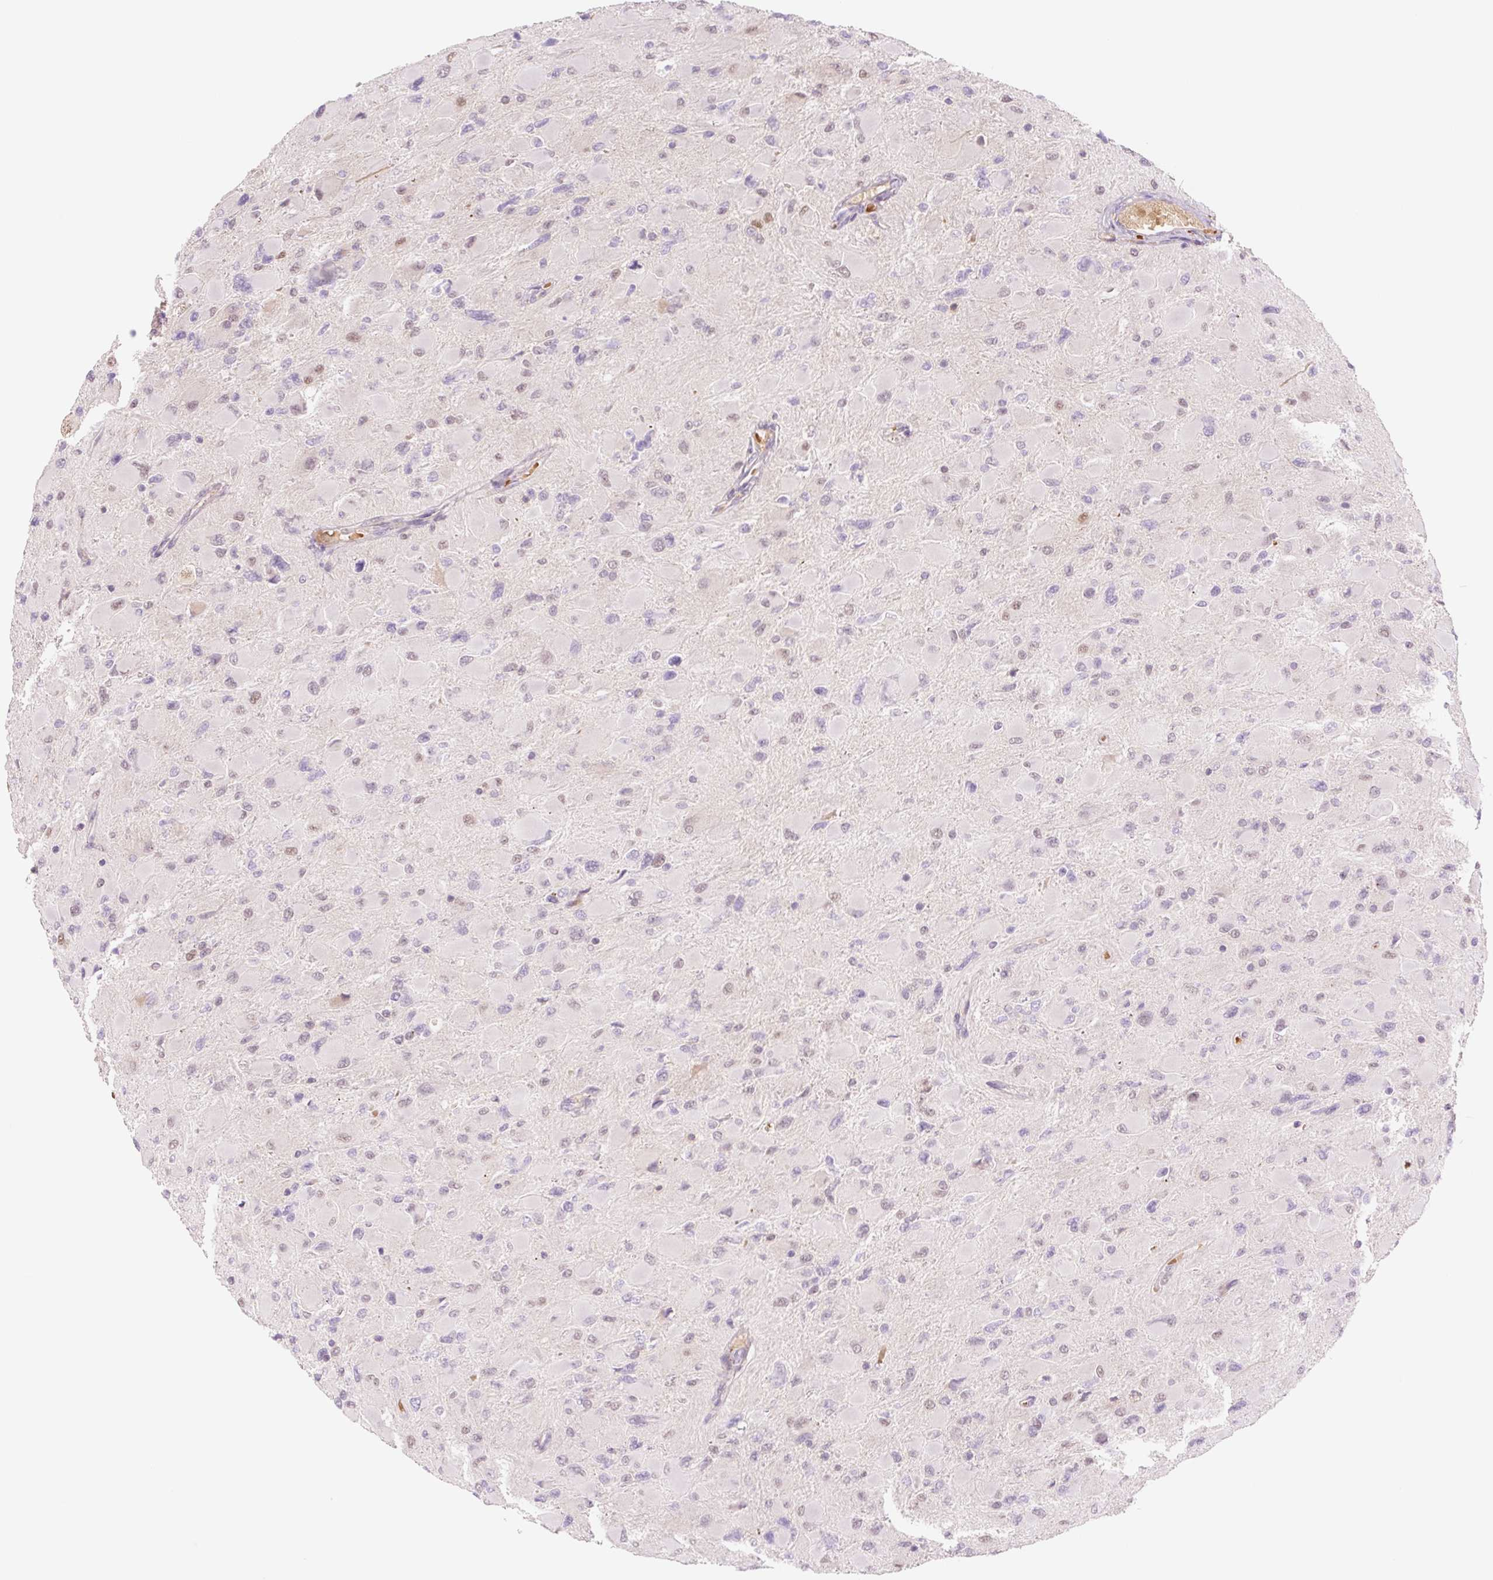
{"staining": {"intensity": "negative", "quantity": "none", "location": "none"}, "tissue": "glioma", "cell_type": "Tumor cells", "image_type": "cancer", "snomed": [{"axis": "morphology", "description": "Glioma, malignant, High grade"}, {"axis": "topography", "description": "Cerebral cortex"}], "caption": "High-grade glioma (malignant) was stained to show a protein in brown. There is no significant expression in tumor cells.", "gene": "HEBP1", "patient": {"sex": "female", "age": 36}}